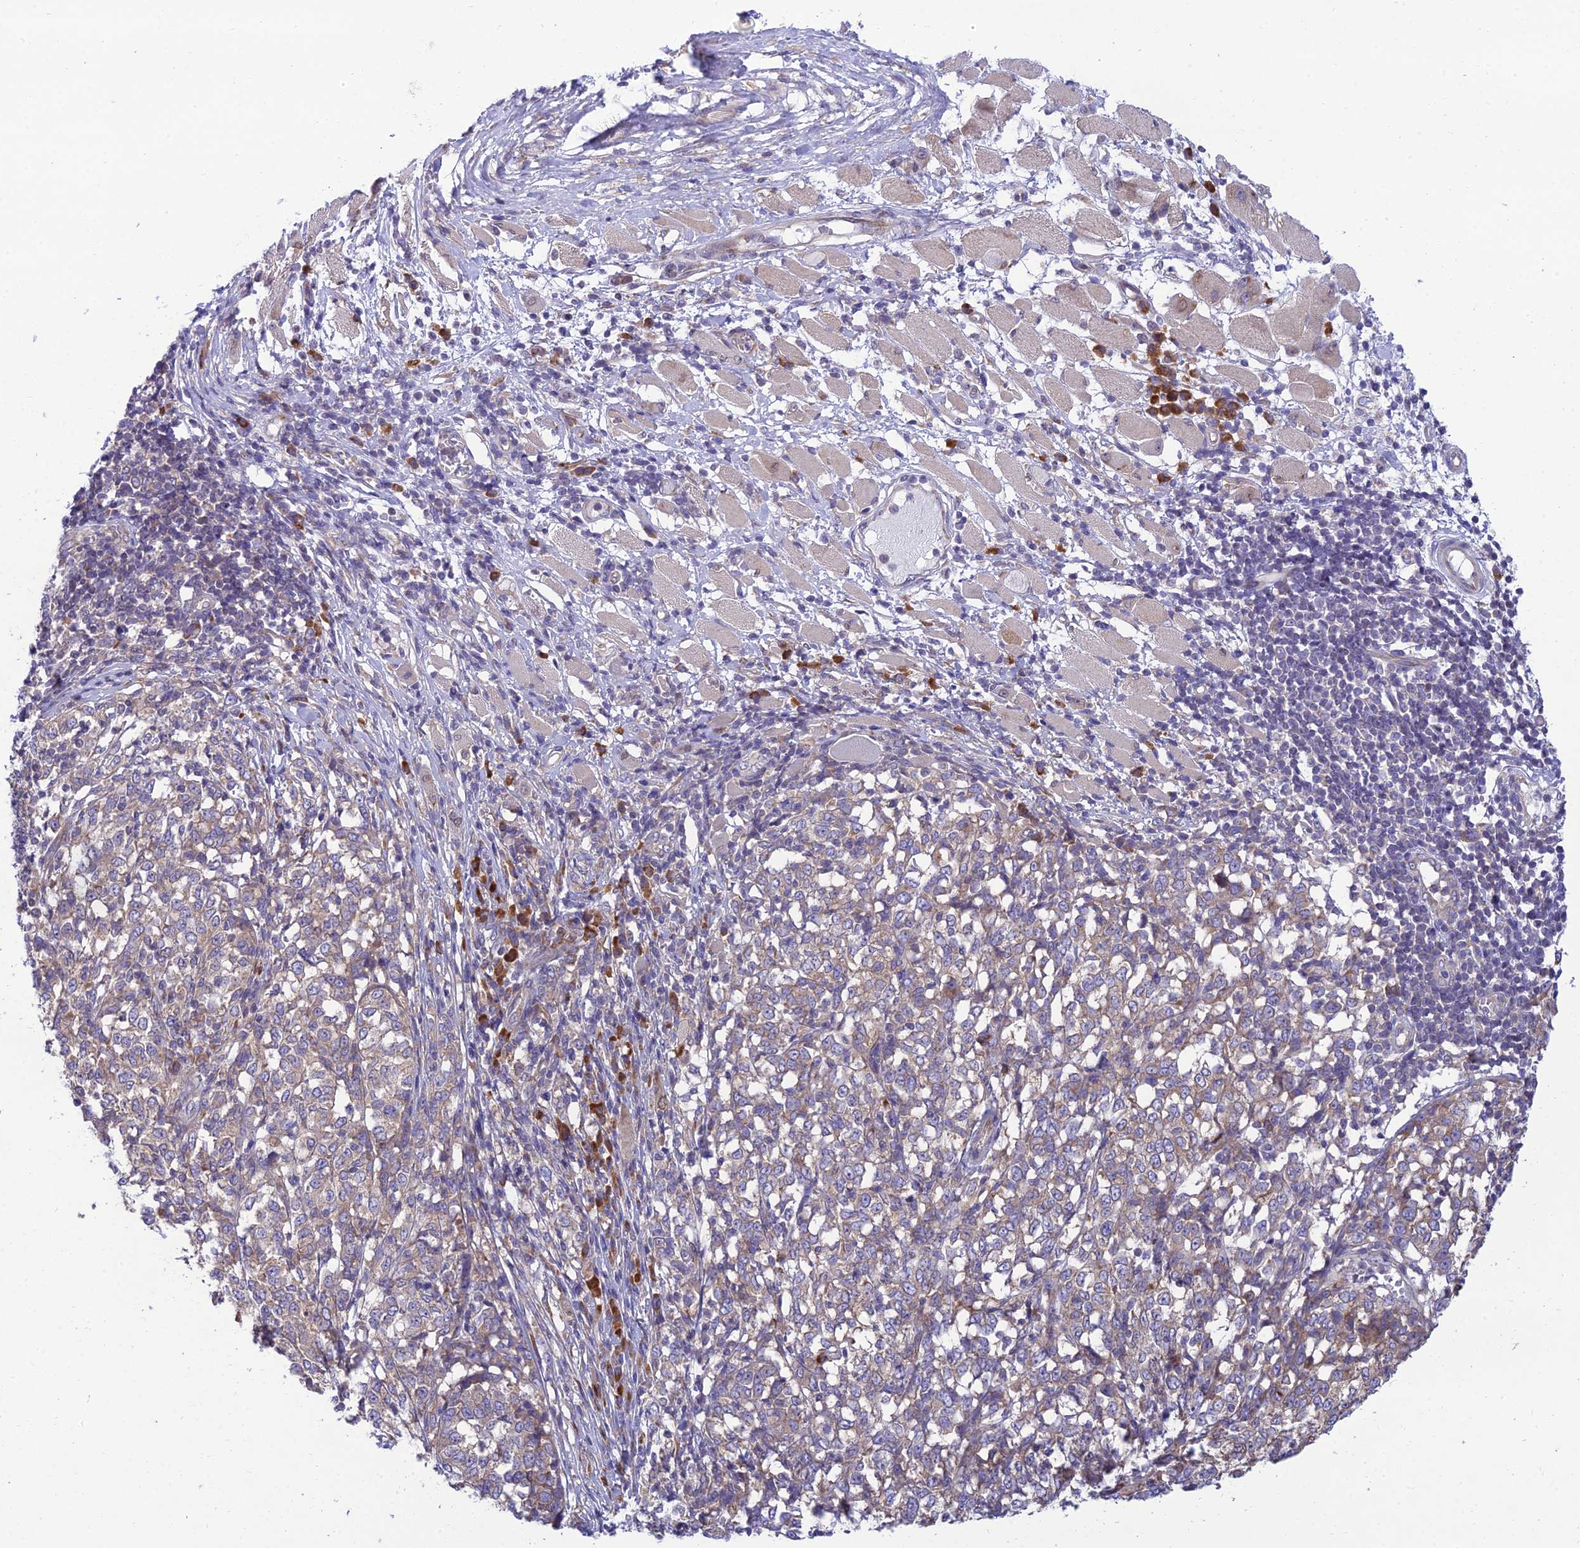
{"staining": {"intensity": "weak", "quantity": "25%-75%", "location": "cytoplasmic/membranous"}, "tissue": "melanoma", "cell_type": "Tumor cells", "image_type": "cancer", "snomed": [{"axis": "morphology", "description": "Malignant melanoma, NOS"}, {"axis": "topography", "description": "Skin"}], "caption": "Human malignant melanoma stained for a protein (brown) shows weak cytoplasmic/membranous positive staining in about 25%-75% of tumor cells.", "gene": "CLCN7", "patient": {"sex": "female", "age": 72}}